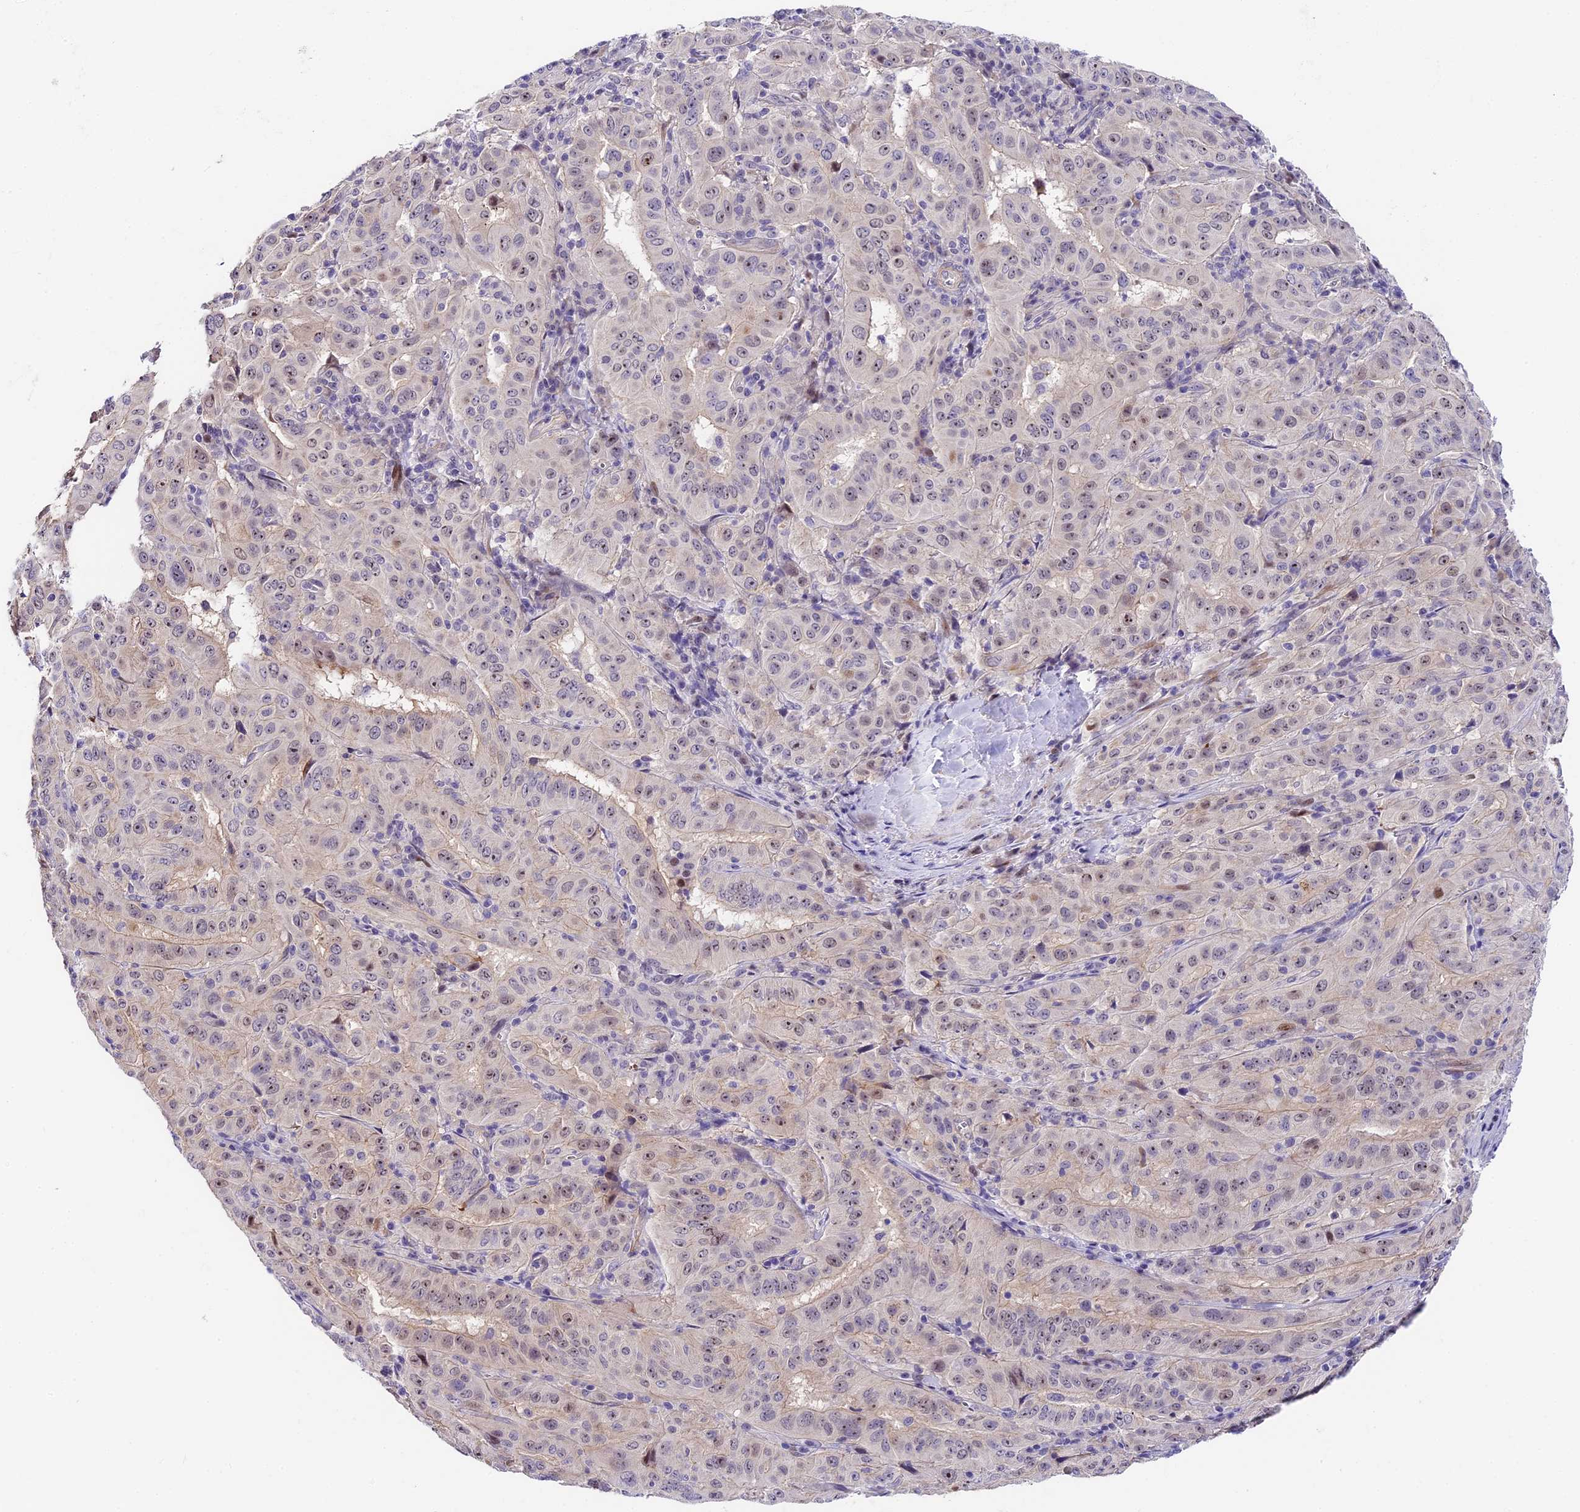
{"staining": {"intensity": "moderate", "quantity": "25%-75%", "location": "nuclear"}, "tissue": "pancreatic cancer", "cell_type": "Tumor cells", "image_type": "cancer", "snomed": [{"axis": "morphology", "description": "Adenocarcinoma, NOS"}, {"axis": "topography", "description": "Pancreas"}], "caption": "The immunohistochemical stain shows moderate nuclear positivity in tumor cells of pancreatic cancer (adenocarcinoma) tissue.", "gene": "MIDN", "patient": {"sex": "male", "age": 63}}